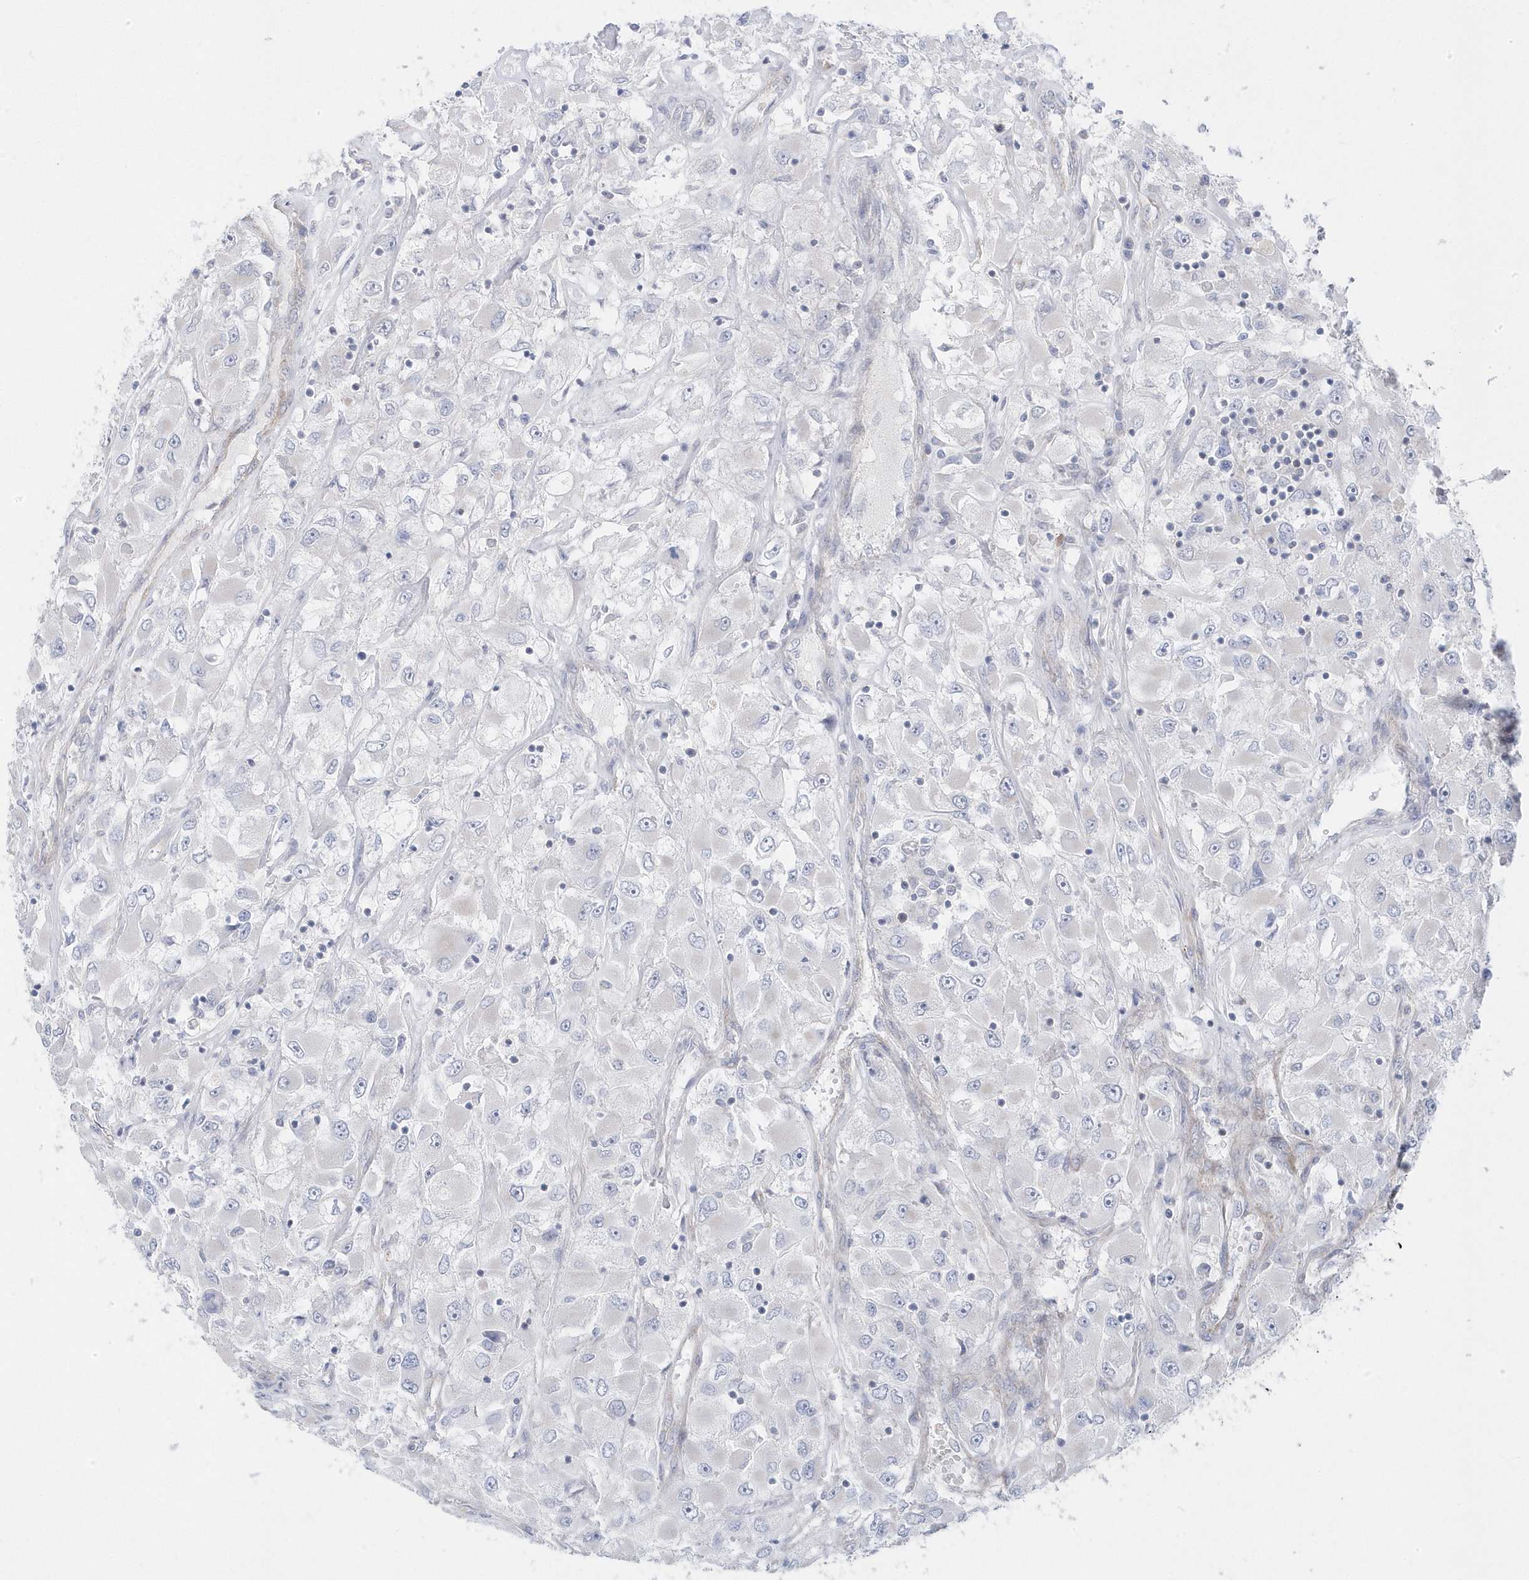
{"staining": {"intensity": "negative", "quantity": "none", "location": "none"}, "tissue": "renal cancer", "cell_type": "Tumor cells", "image_type": "cancer", "snomed": [{"axis": "morphology", "description": "Adenocarcinoma, NOS"}, {"axis": "topography", "description": "Kidney"}], "caption": "IHC of human renal cancer (adenocarcinoma) exhibits no positivity in tumor cells.", "gene": "ANAPC1", "patient": {"sex": "female", "age": 52}}